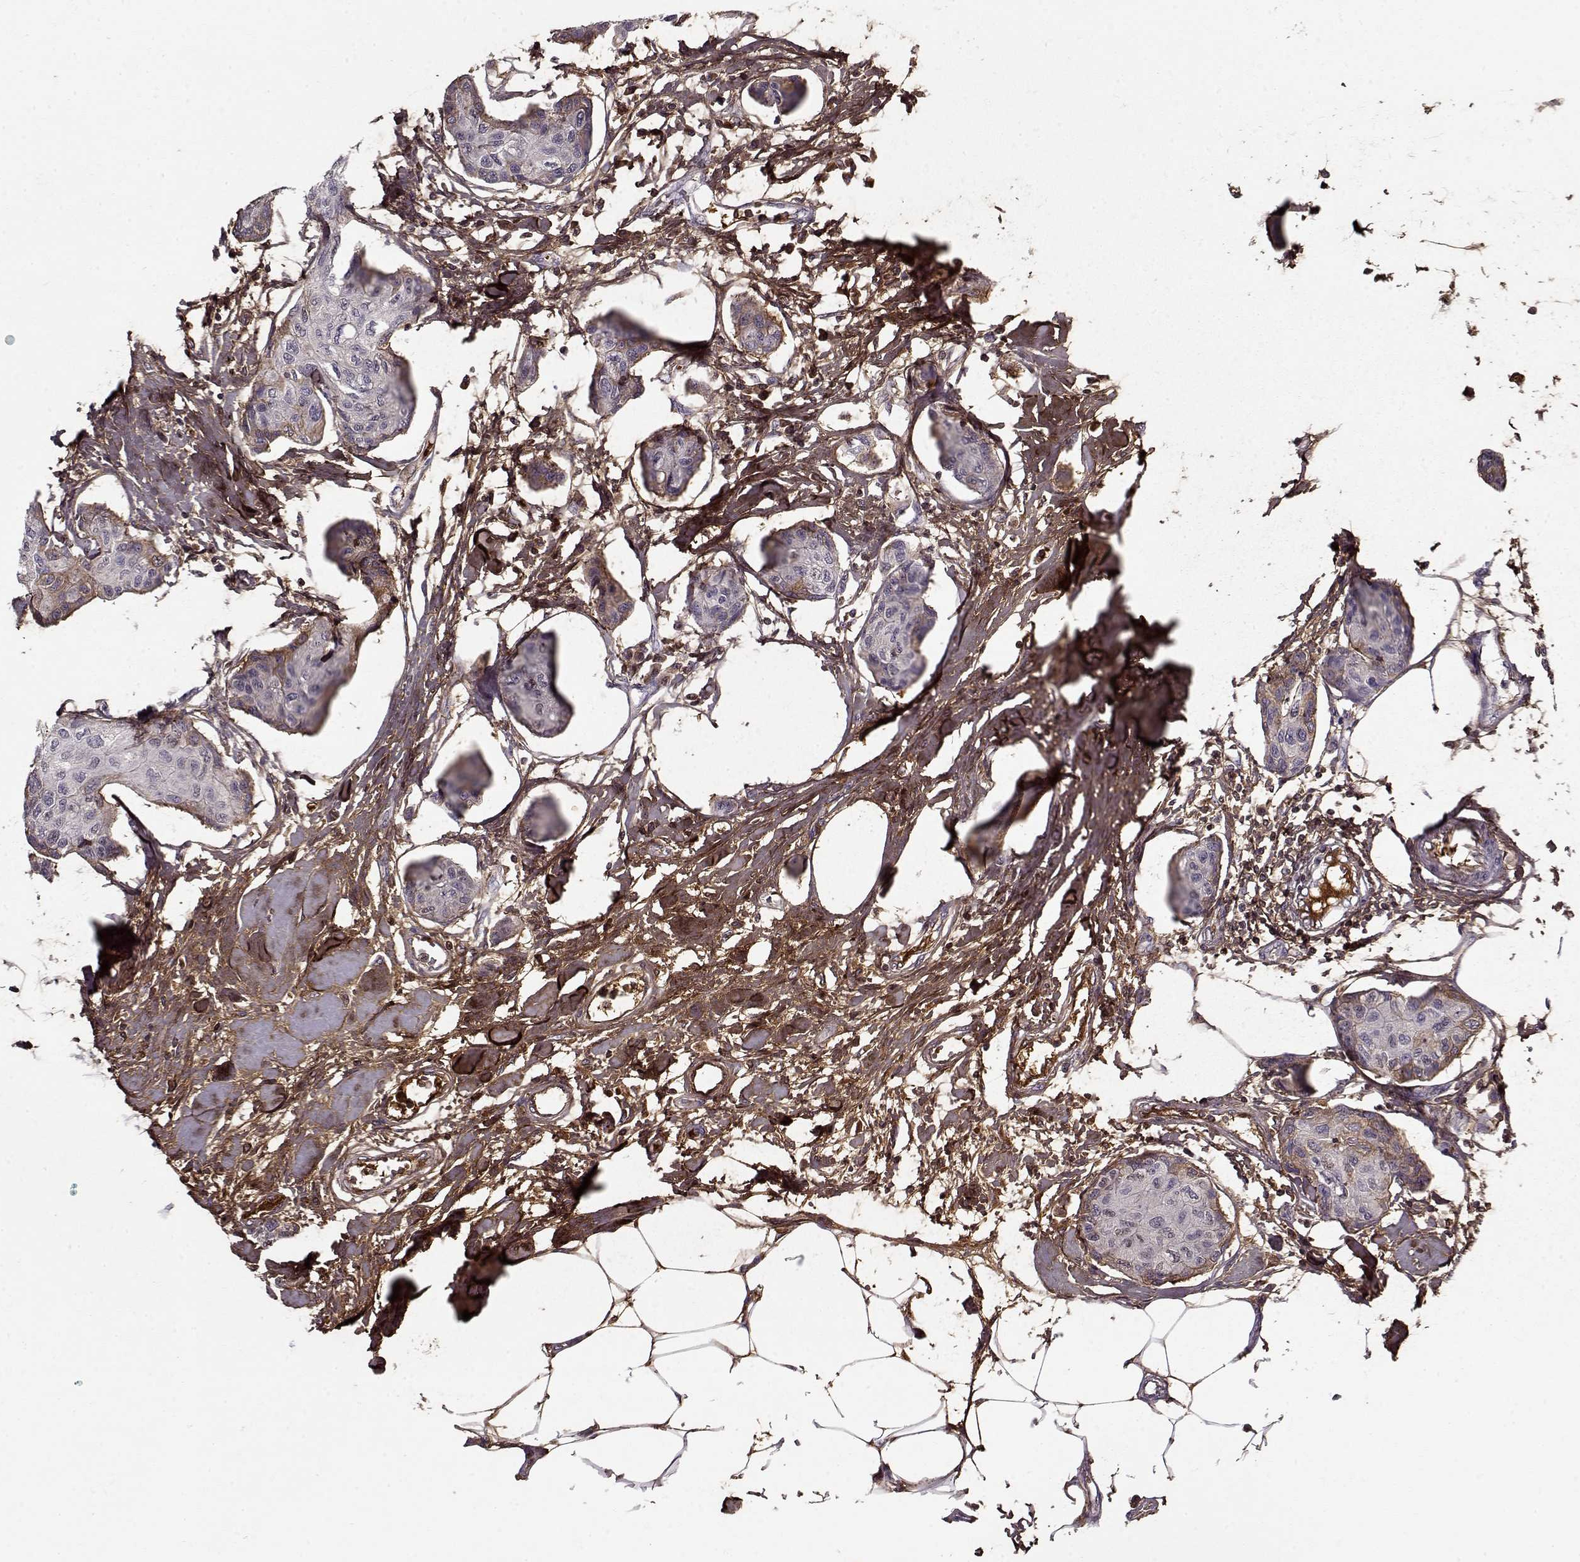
{"staining": {"intensity": "negative", "quantity": "none", "location": "none"}, "tissue": "breast cancer", "cell_type": "Tumor cells", "image_type": "cancer", "snomed": [{"axis": "morphology", "description": "Duct carcinoma"}, {"axis": "topography", "description": "Breast"}], "caption": "Immunohistochemistry (IHC) histopathology image of human breast cancer (invasive ductal carcinoma) stained for a protein (brown), which reveals no expression in tumor cells. (Immunohistochemistry, brightfield microscopy, high magnification).", "gene": "LUM", "patient": {"sex": "female", "age": 80}}